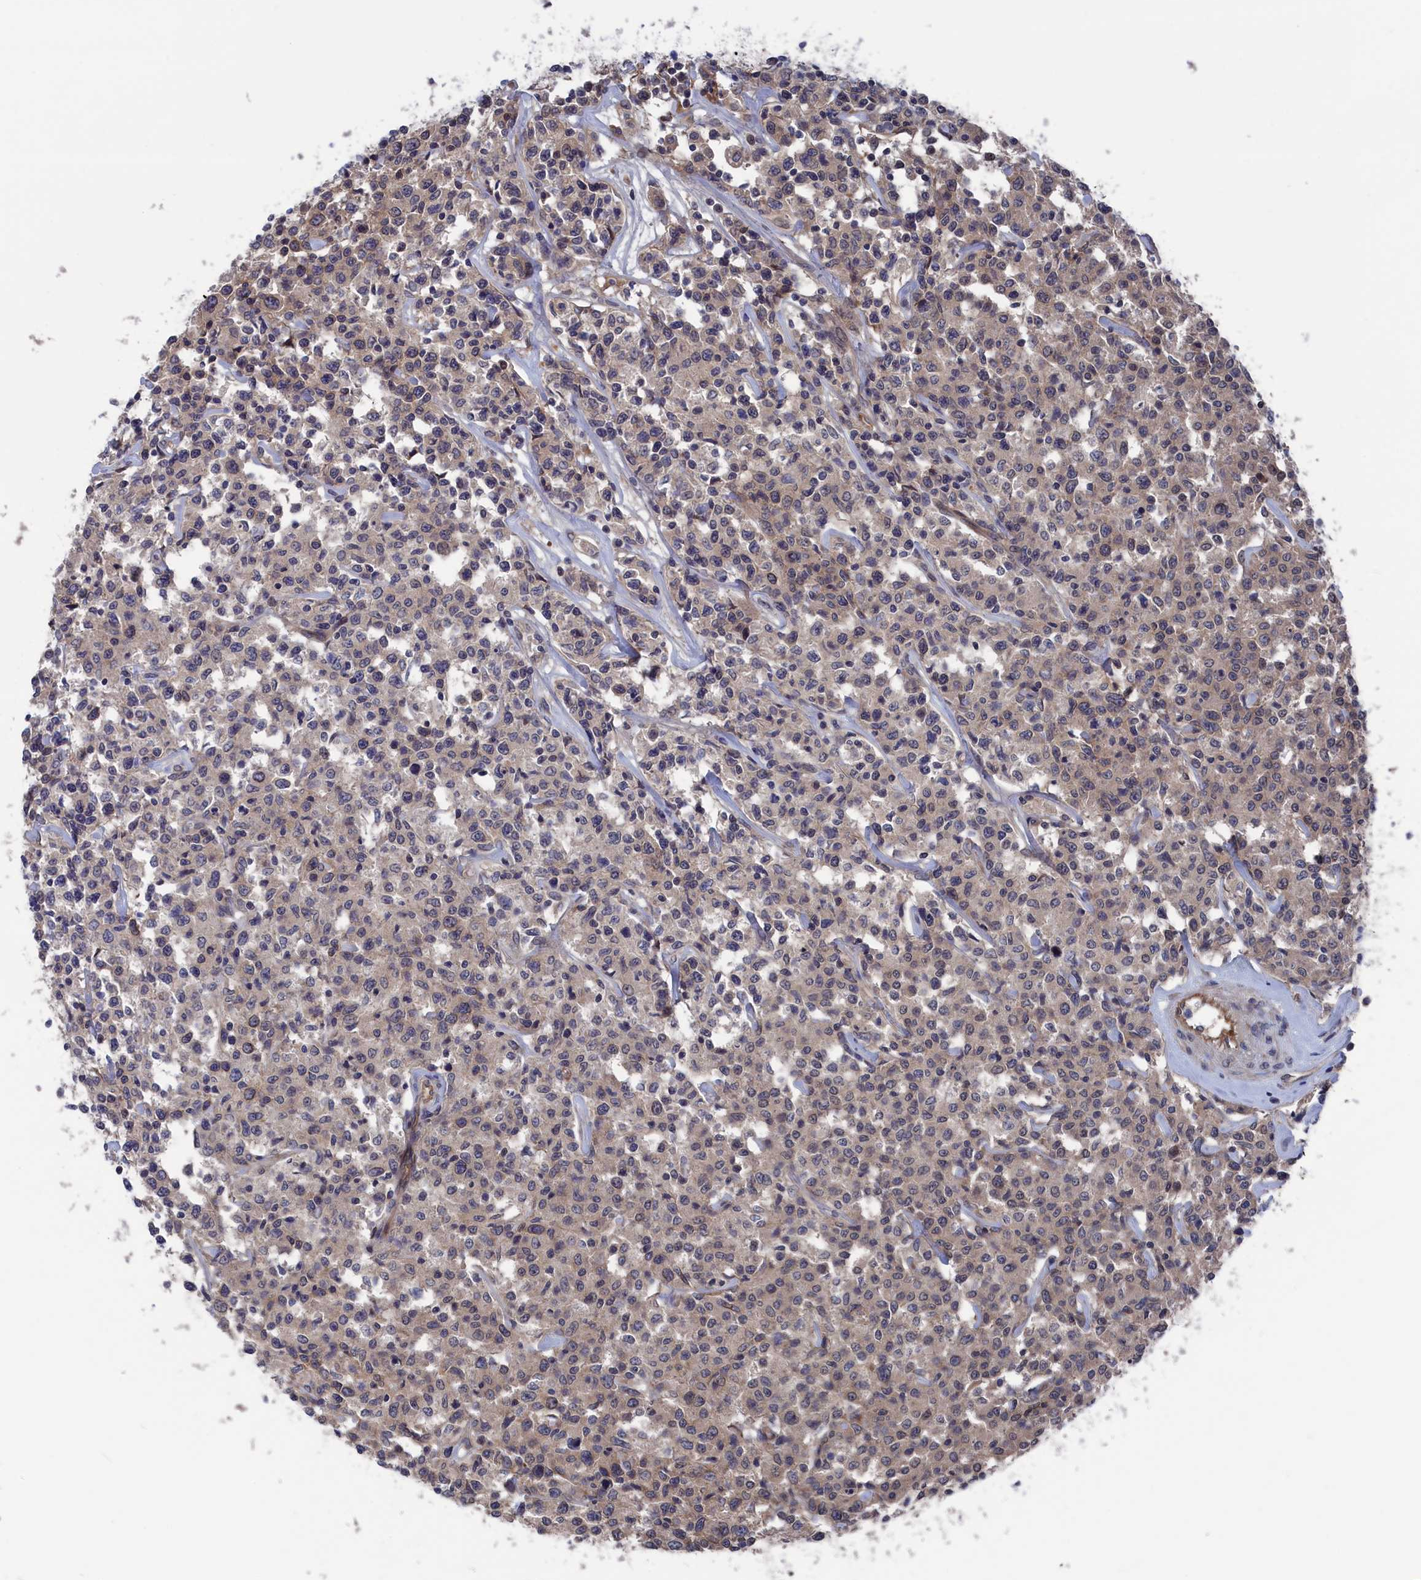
{"staining": {"intensity": "weak", "quantity": "<25%", "location": "cytoplasmic/membranous"}, "tissue": "lymphoma", "cell_type": "Tumor cells", "image_type": "cancer", "snomed": [{"axis": "morphology", "description": "Malignant lymphoma, non-Hodgkin's type, Low grade"}, {"axis": "topography", "description": "Small intestine"}], "caption": "IHC photomicrograph of neoplastic tissue: malignant lymphoma, non-Hodgkin's type (low-grade) stained with DAB (3,3'-diaminobenzidine) shows no significant protein staining in tumor cells.", "gene": "NUTF2", "patient": {"sex": "female", "age": 59}}